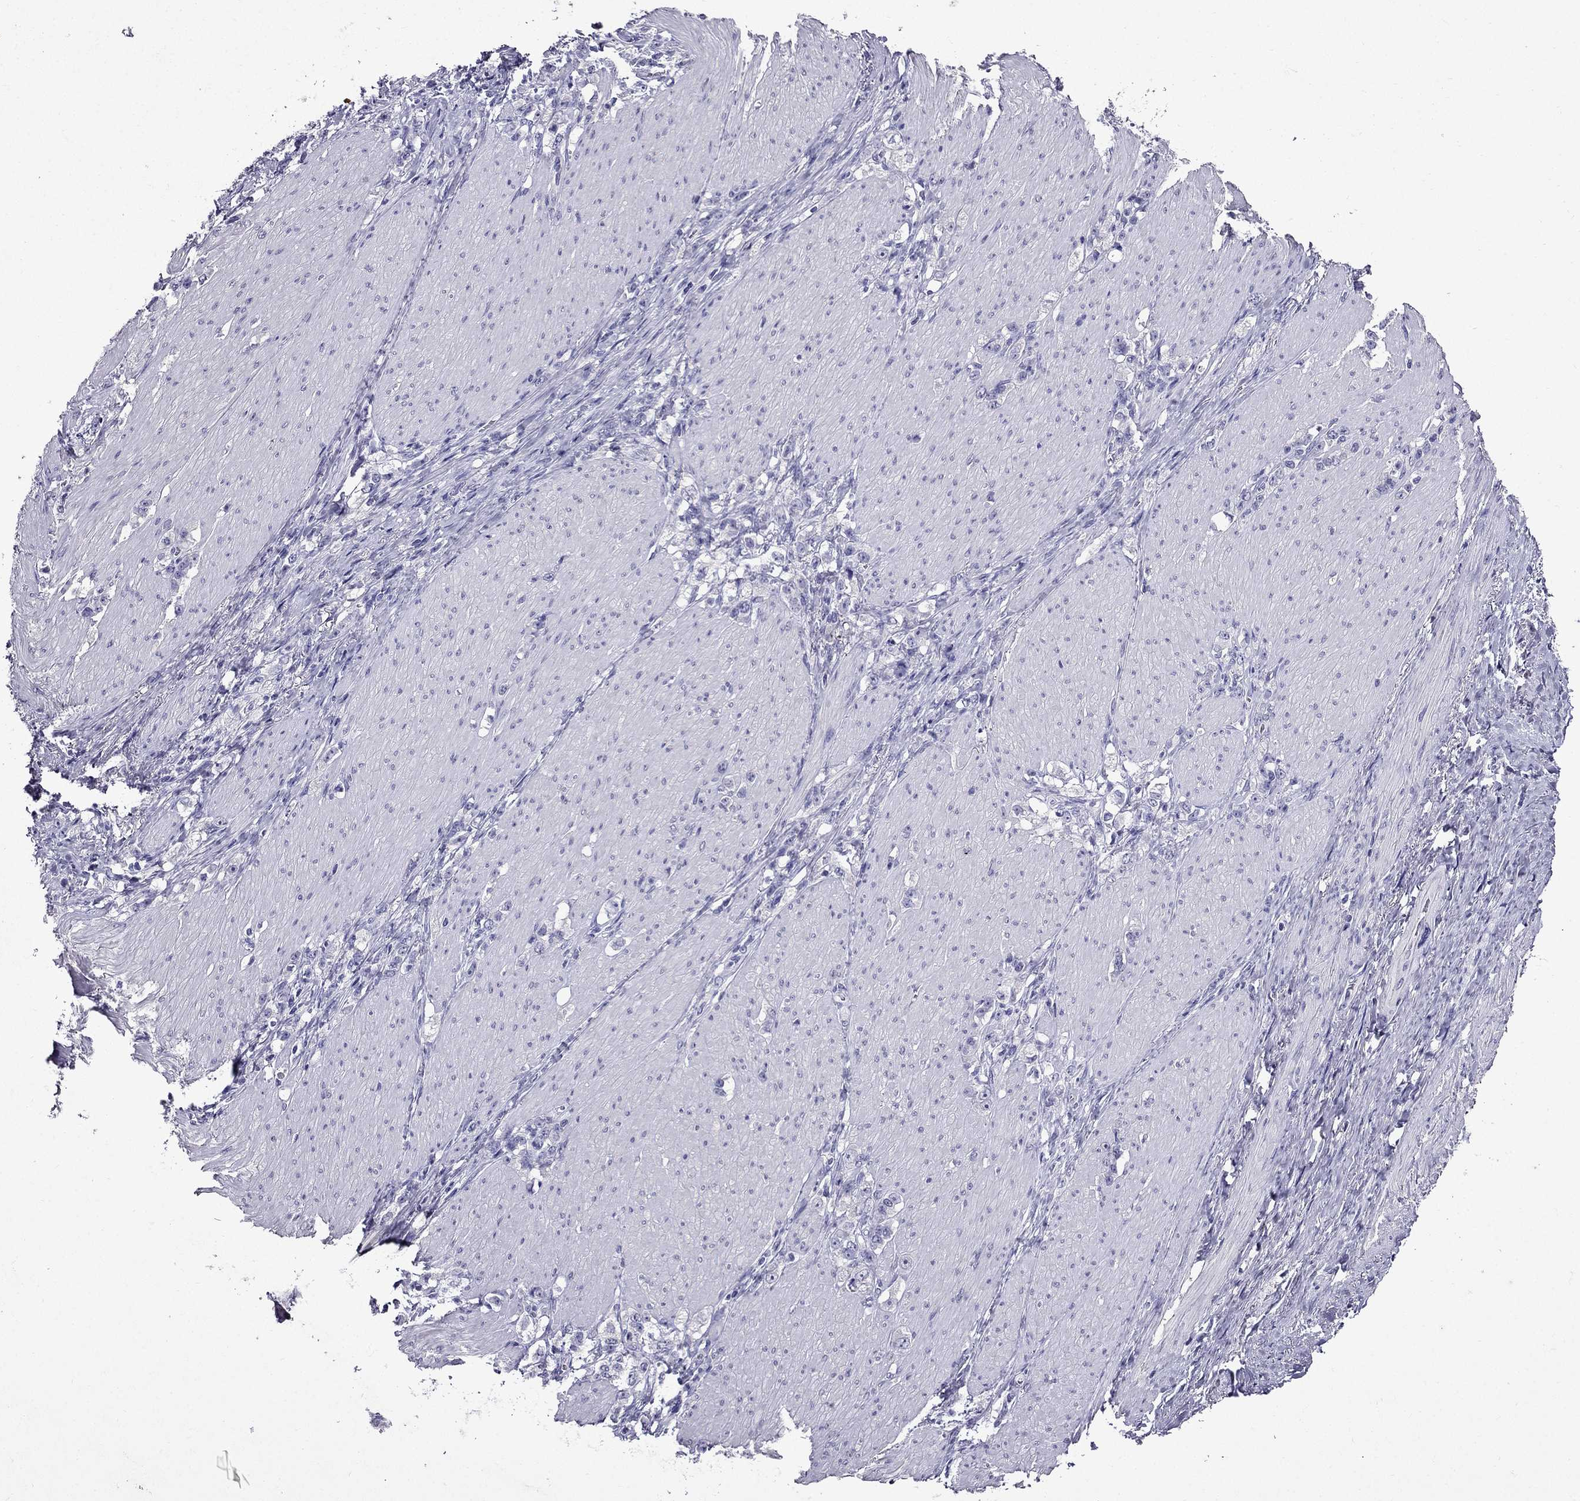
{"staining": {"intensity": "negative", "quantity": "none", "location": "none"}, "tissue": "stomach cancer", "cell_type": "Tumor cells", "image_type": "cancer", "snomed": [{"axis": "morphology", "description": "Adenocarcinoma, NOS"}, {"axis": "topography", "description": "Stomach, lower"}], "caption": "A high-resolution histopathology image shows immunohistochemistry staining of stomach cancer, which displays no significant positivity in tumor cells.", "gene": "DNAH17", "patient": {"sex": "male", "age": 88}}